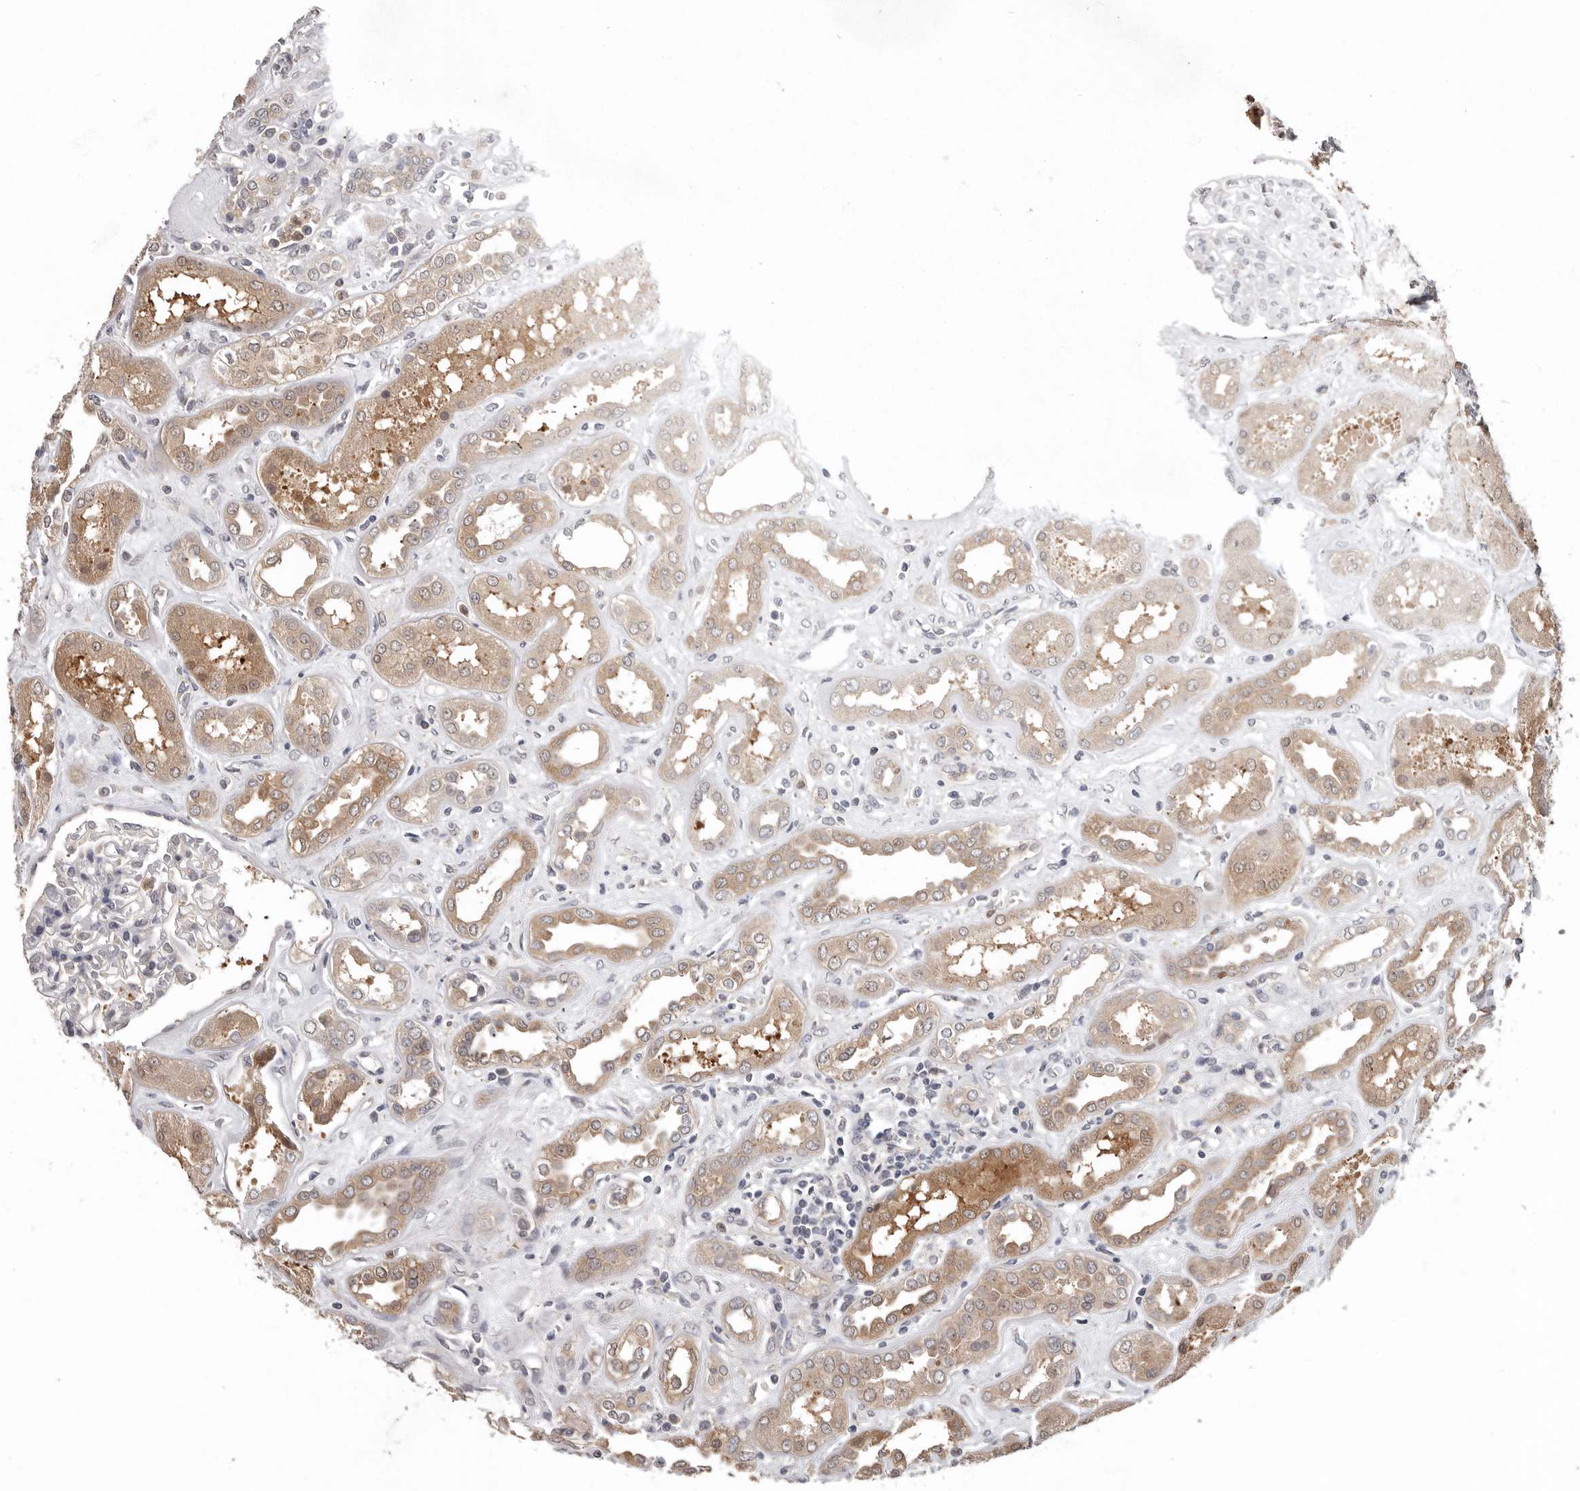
{"staining": {"intensity": "negative", "quantity": "none", "location": "none"}, "tissue": "kidney", "cell_type": "Cells in glomeruli", "image_type": "normal", "snomed": [{"axis": "morphology", "description": "Normal tissue, NOS"}, {"axis": "topography", "description": "Kidney"}], "caption": "The micrograph shows no staining of cells in glomeruli in benign kidney. (Immunohistochemistry (ihc), brightfield microscopy, high magnification).", "gene": "RALGPS2", "patient": {"sex": "male", "age": 59}}